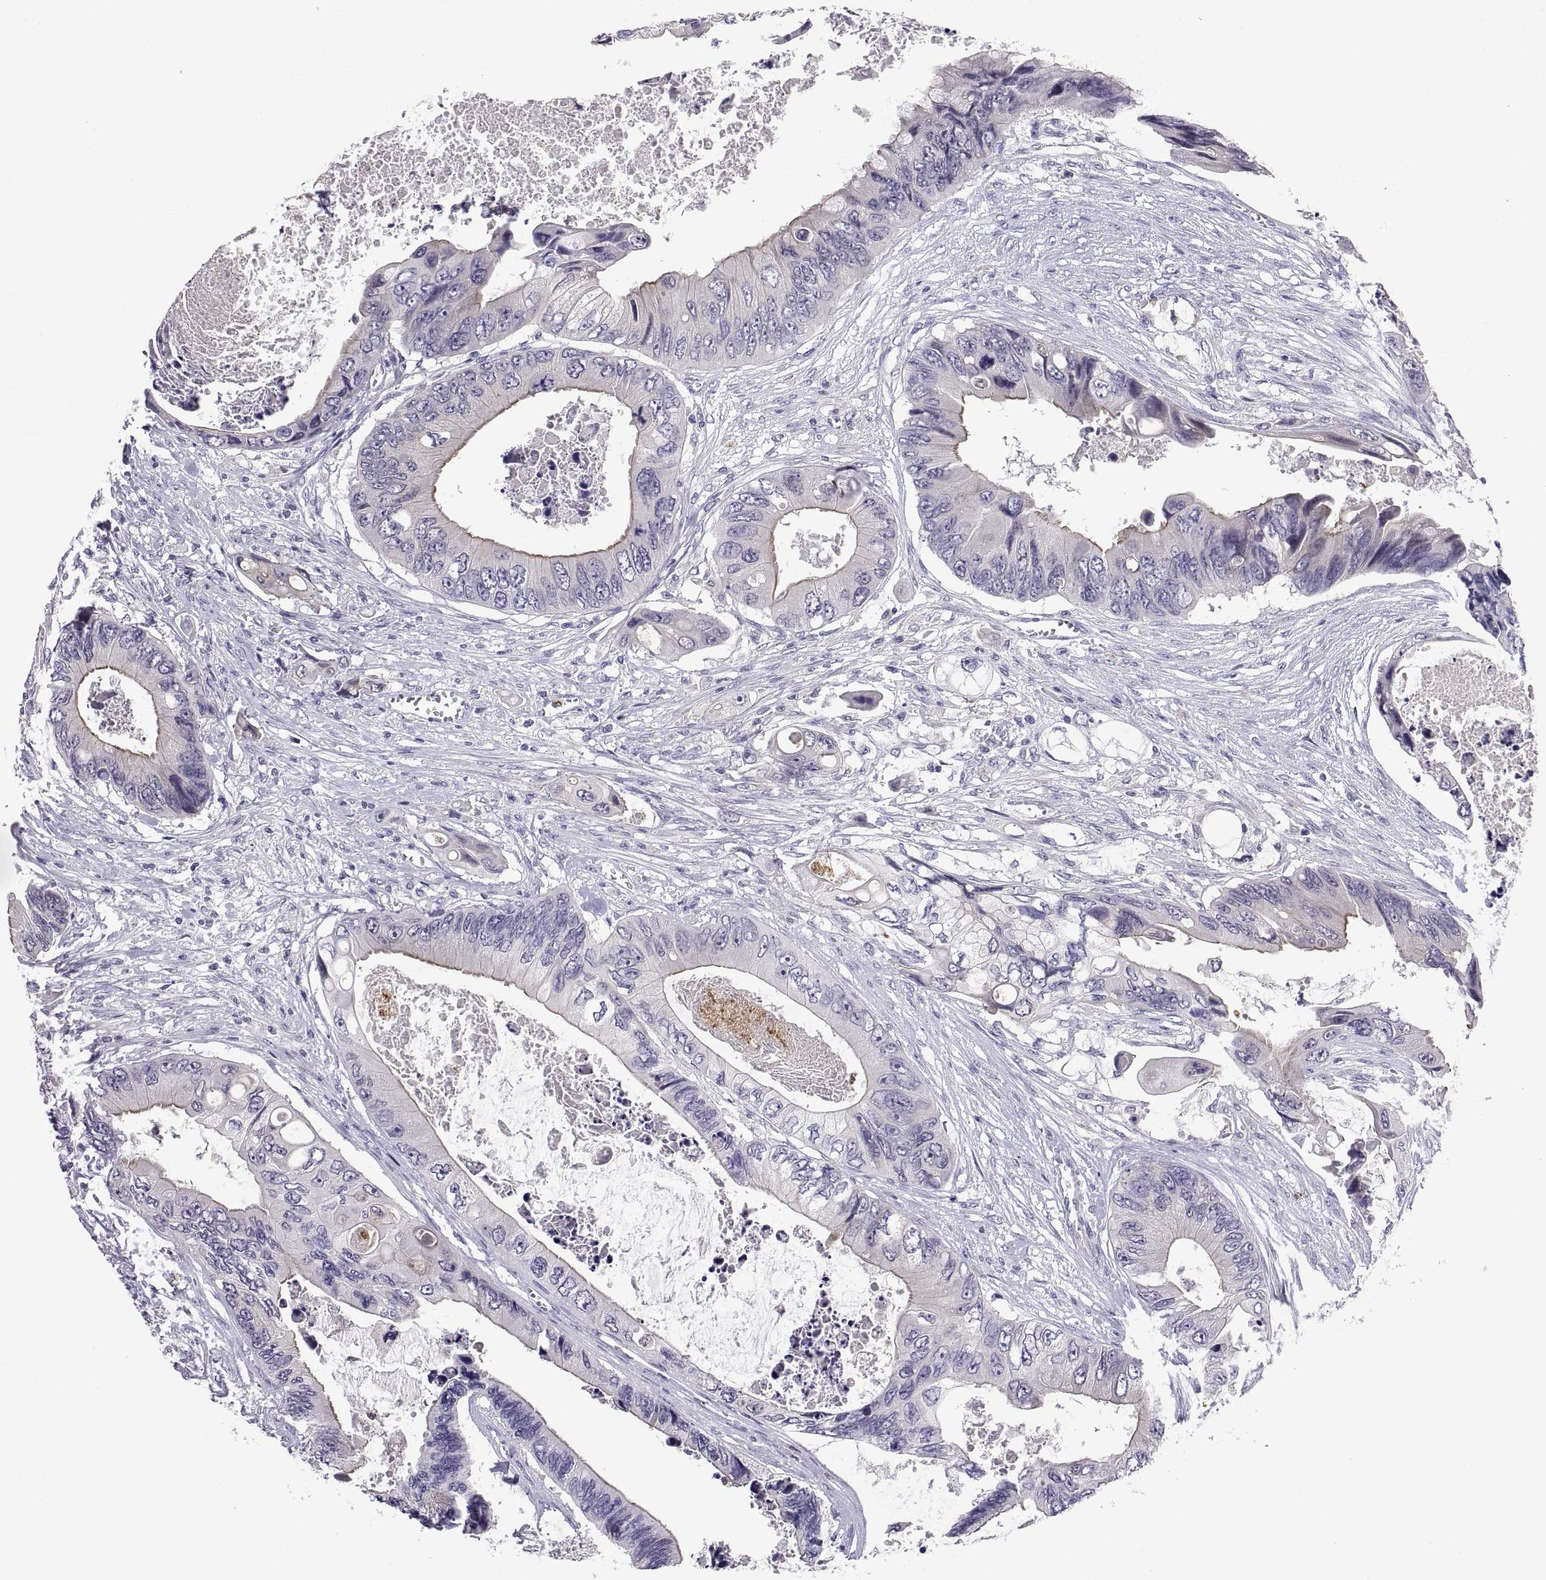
{"staining": {"intensity": "negative", "quantity": "none", "location": "none"}, "tissue": "colorectal cancer", "cell_type": "Tumor cells", "image_type": "cancer", "snomed": [{"axis": "morphology", "description": "Adenocarcinoma, NOS"}, {"axis": "topography", "description": "Rectum"}], "caption": "IHC image of colorectal adenocarcinoma stained for a protein (brown), which exhibits no staining in tumor cells. Nuclei are stained in blue.", "gene": "PKP1", "patient": {"sex": "male", "age": 63}}